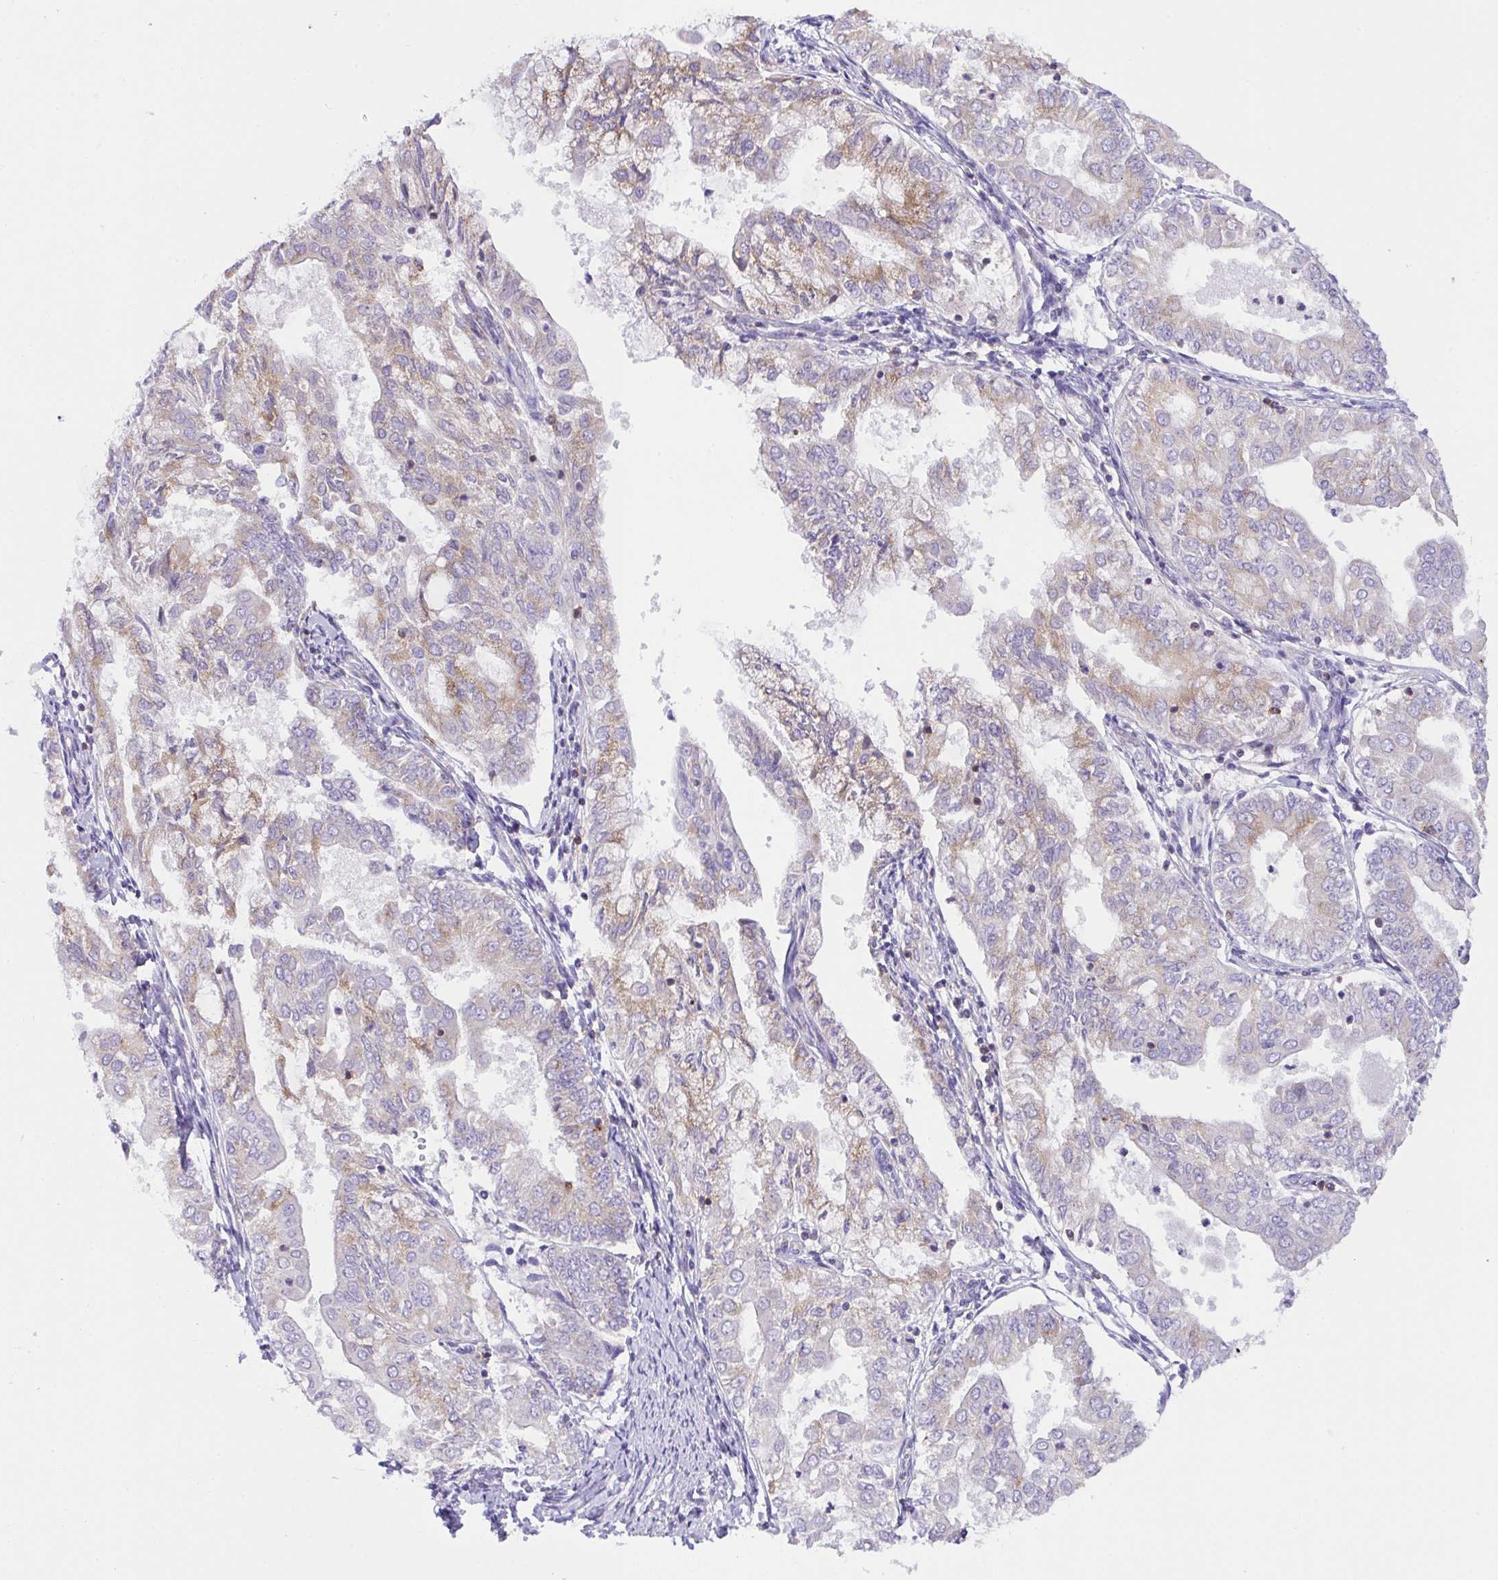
{"staining": {"intensity": "weak", "quantity": "25%-75%", "location": "cytoplasmic/membranous"}, "tissue": "endometrial cancer", "cell_type": "Tumor cells", "image_type": "cancer", "snomed": [{"axis": "morphology", "description": "Adenocarcinoma, NOS"}, {"axis": "topography", "description": "Endometrium"}], "caption": "There is low levels of weak cytoplasmic/membranous staining in tumor cells of endometrial cancer (adenocarcinoma), as demonstrated by immunohistochemical staining (brown color).", "gene": "MIA3", "patient": {"sex": "female", "age": 68}}